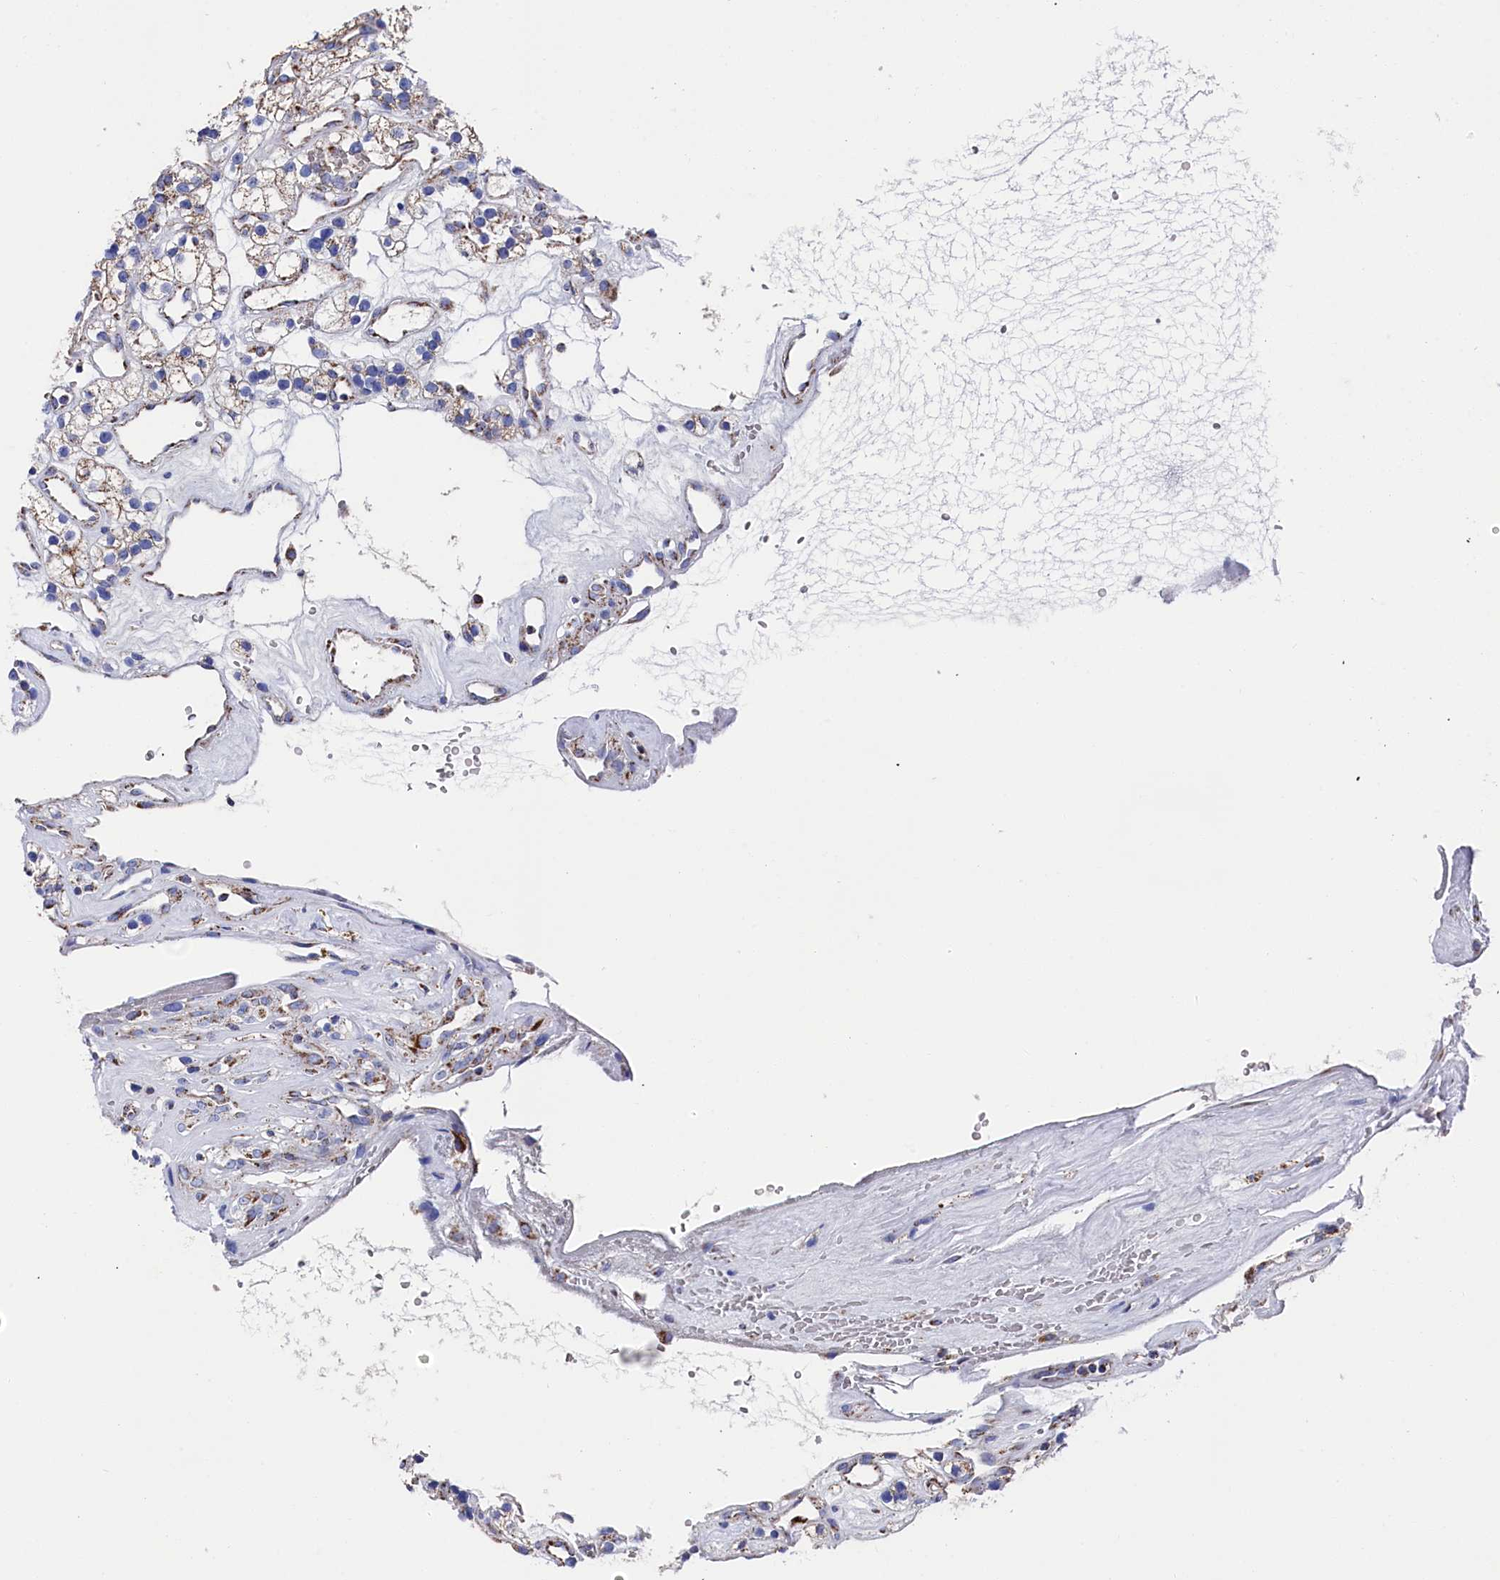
{"staining": {"intensity": "weak", "quantity": ">75%", "location": "cytoplasmic/membranous"}, "tissue": "renal cancer", "cell_type": "Tumor cells", "image_type": "cancer", "snomed": [{"axis": "morphology", "description": "Adenocarcinoma, NOS"}, {"axis": "topography", "description": "Kidney"}], "caption": "Protein staining reveals weak cytoplasmic/membranous expression in approximately >75% of tumor cells in renal adenocarcinoma.", "gene": "MMAB", "patient": {"sex": "female", "age": 57}}